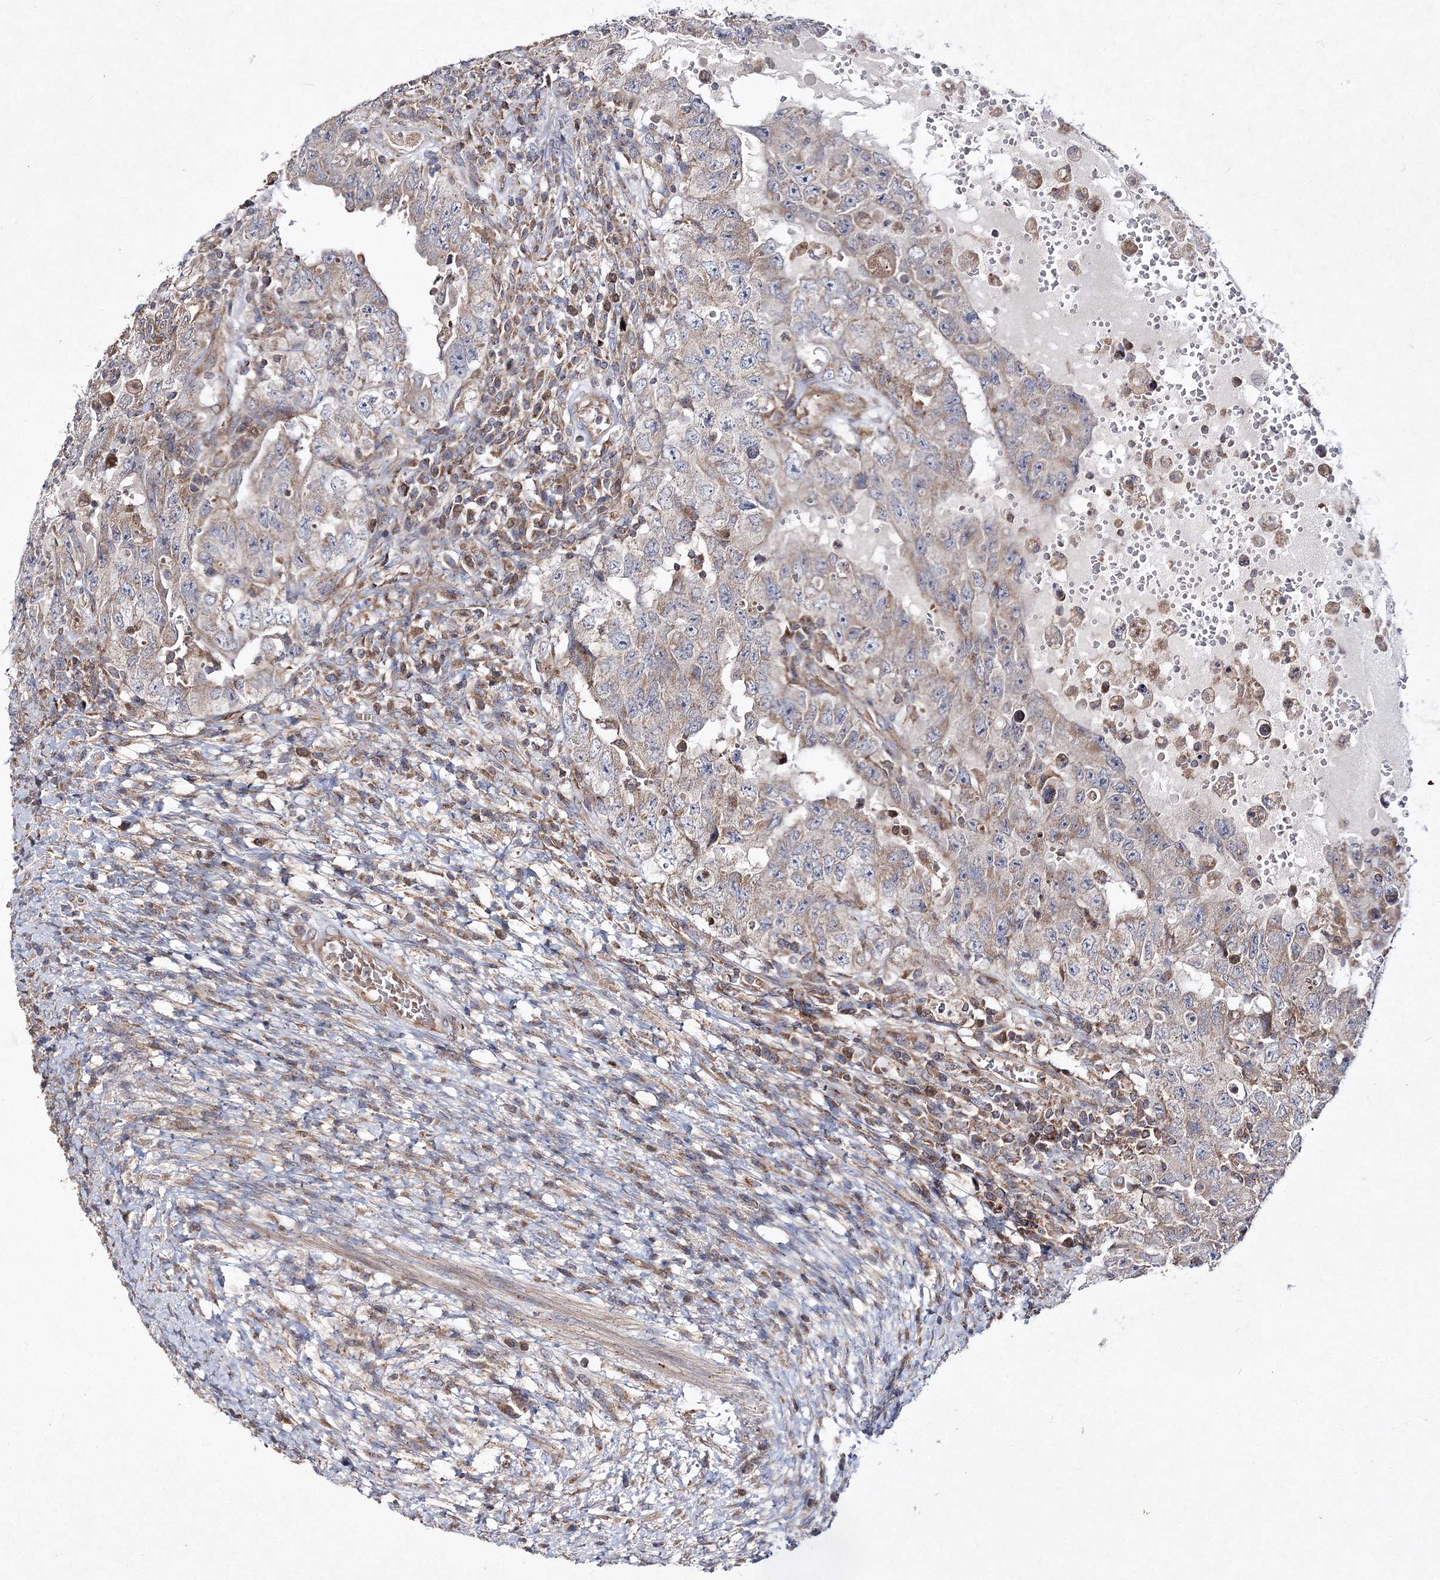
{"staining": {"intensity": "negative", "quantity": "none", "location": "none"}, "tissue": "testis cancer", "cell_type": "Tumor cells", "image_type": "cancer", "snomed": [{"axis": "morphology", "description": "Carcinoma, Embryonal, NOS"}, {"axis": "topography", "description": "Testis"}], "caption": "A micrograph of testis cancer (embryonal carcinoma) stained for a protein demonstrates no brown staining in tumor cells. (Immunohistochemistry, brightfield microscopy, high magnification).", "gene": "DNAJC13", "patient": {"sex": "male", "age": 26}}